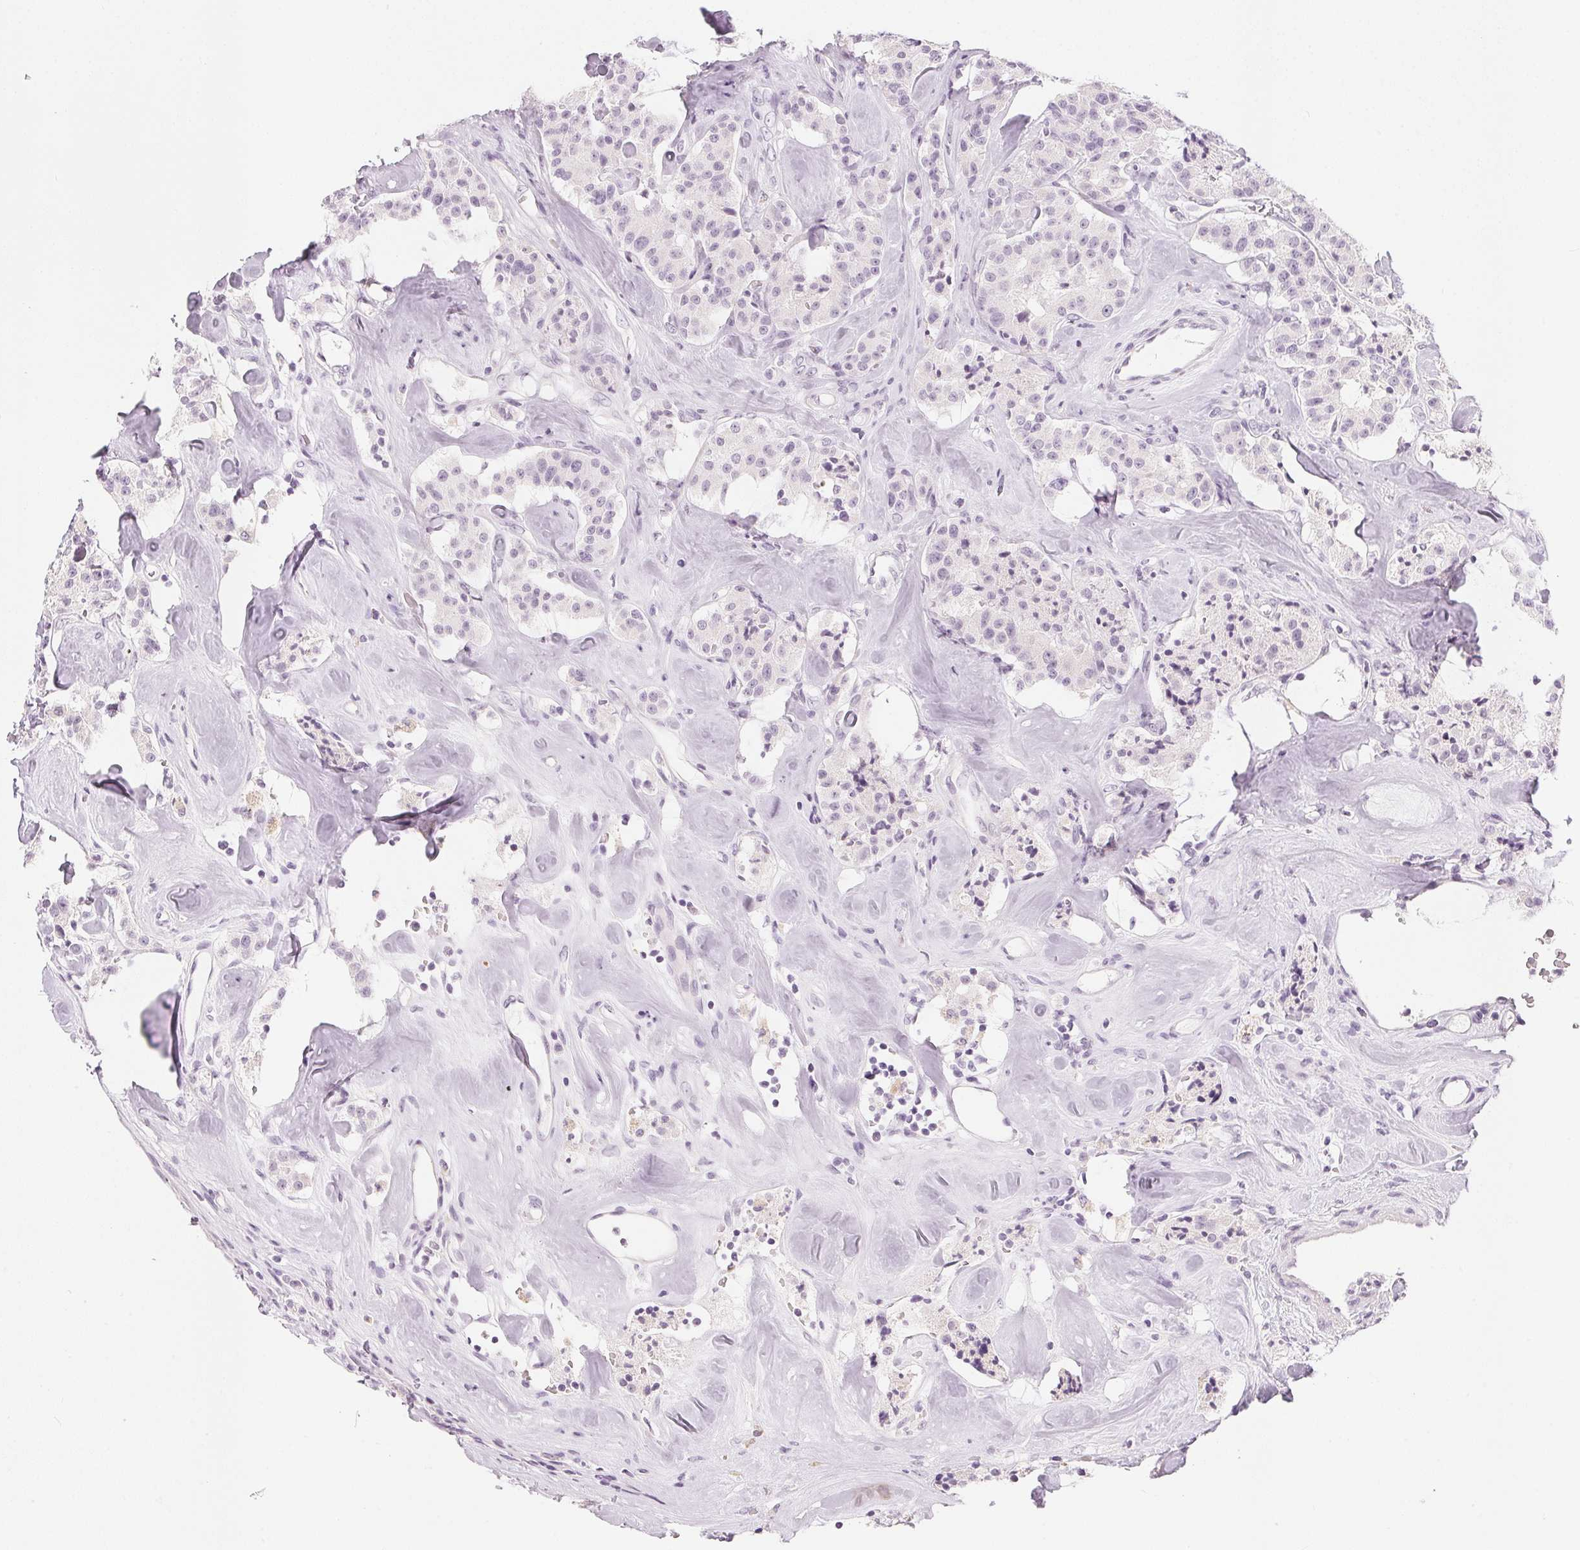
{"staining": {"intensity": "negative", "quantity": "none", "location": "none"}, "tissue": "carcinoid", "cell_type": "Tumor cells", "image_type": "cancer", "snomed": [{"axis": "morphology", "description": "Carcinoid, malignant, NOS"}, {"axis": "topography", "description": "Pancreas"}], "caption": "The image demonstrates no staining of tumor cells in carcinoid.", "gene": "CHST4", "patient": {"sex": "male", "age": 41}}